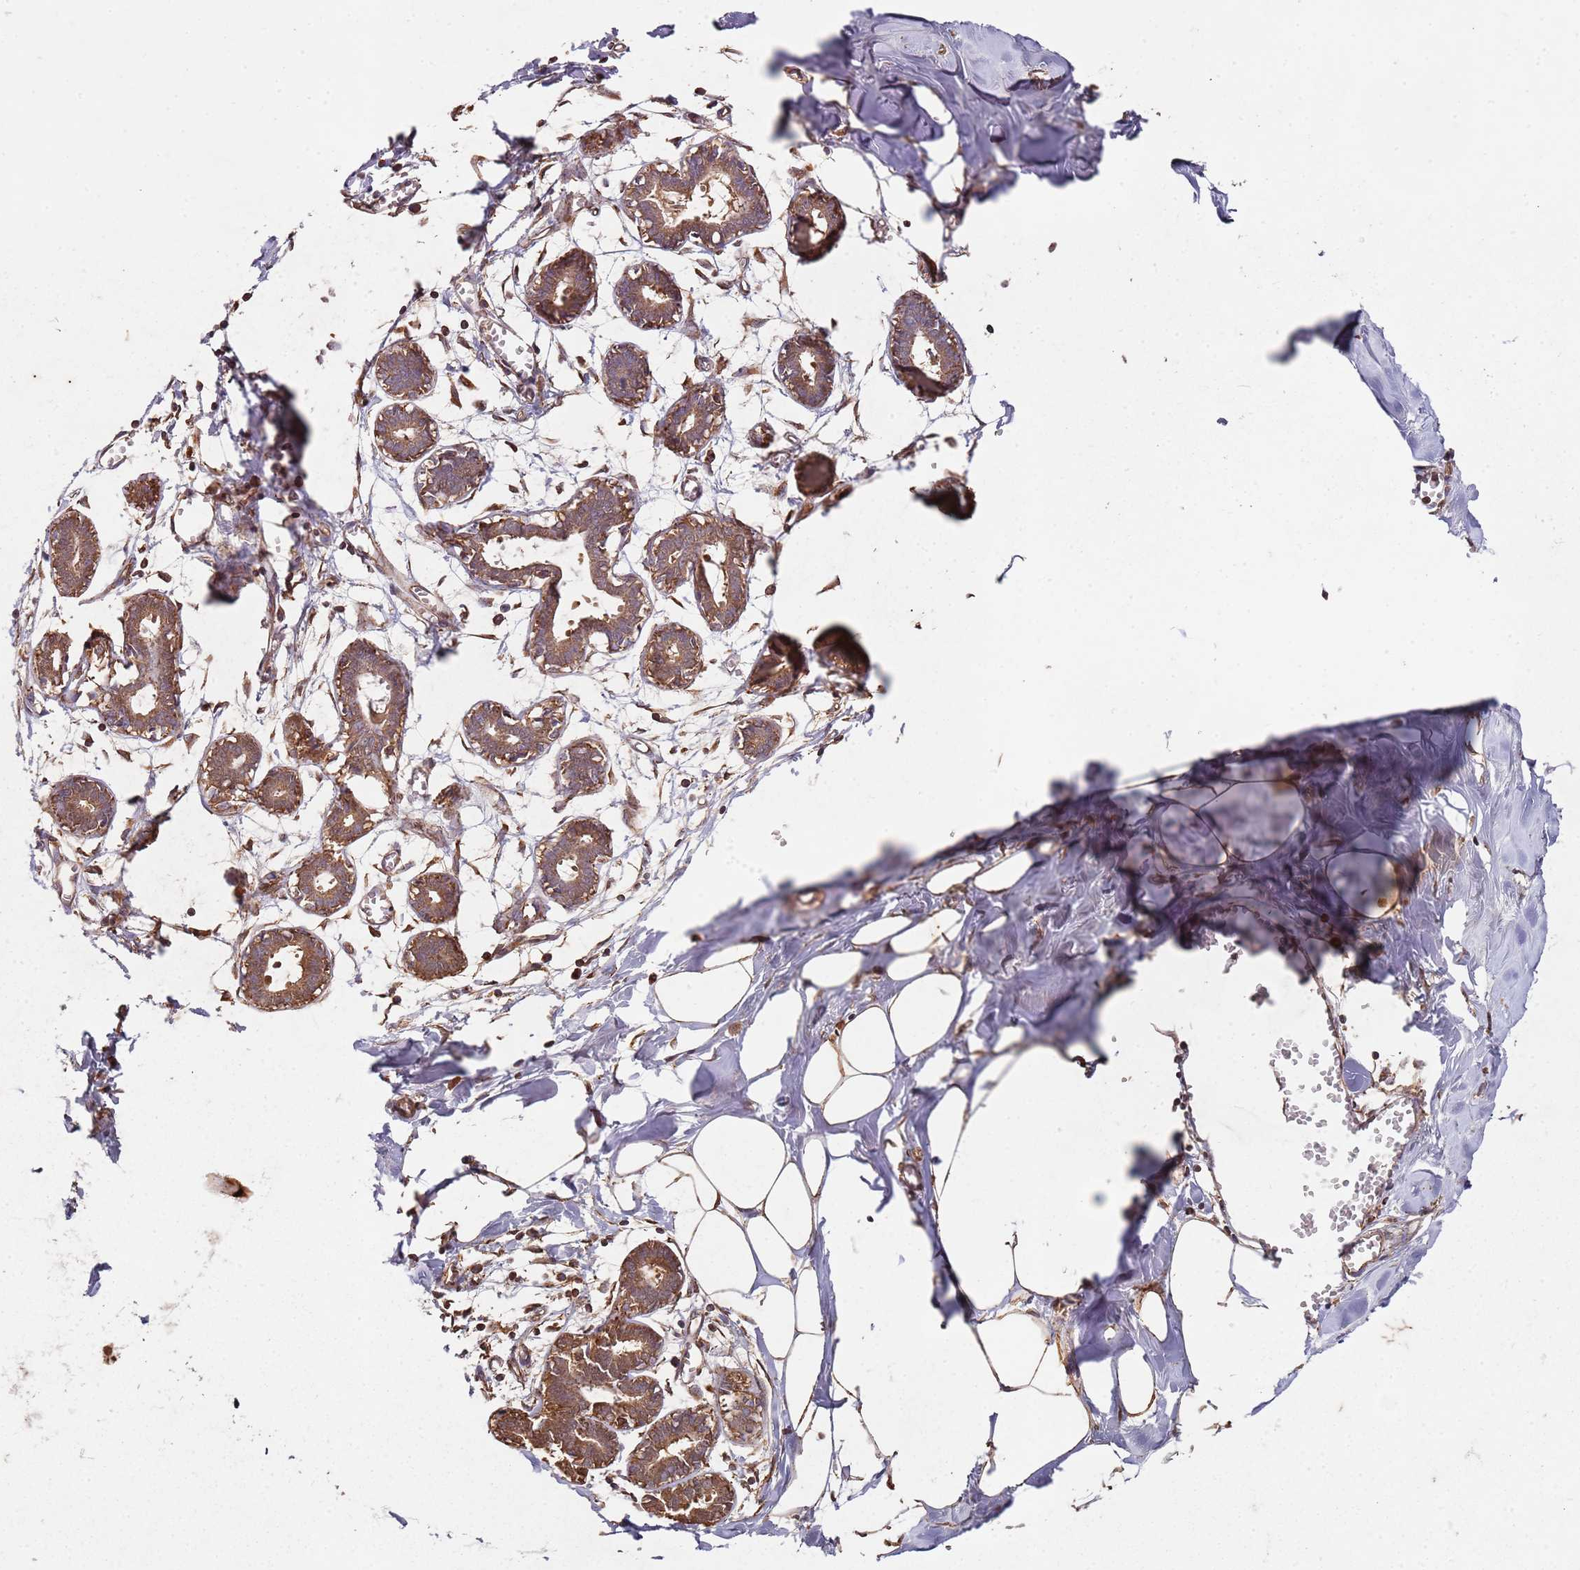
{"staining": {"intensity": "moderate", "quantity": ">75%", "location": "cytoplasmic/membranous"}, "tissue": "breast", "cell_type": "Adipocytes", "image_type": "normal", "snomed": [{"axis": "morphology", "description": "Normal tissue, NOS"}, {"axis": "topography", "description": "Breast"}], "caption": "Immunohistochemical staining of normal breast shows medium levels of moderate cytoplasmic/membranous expression in about >75% of adipocytes.", "gene": "SCGB2B2", "patient": {"sex": "female", "age": 27}}